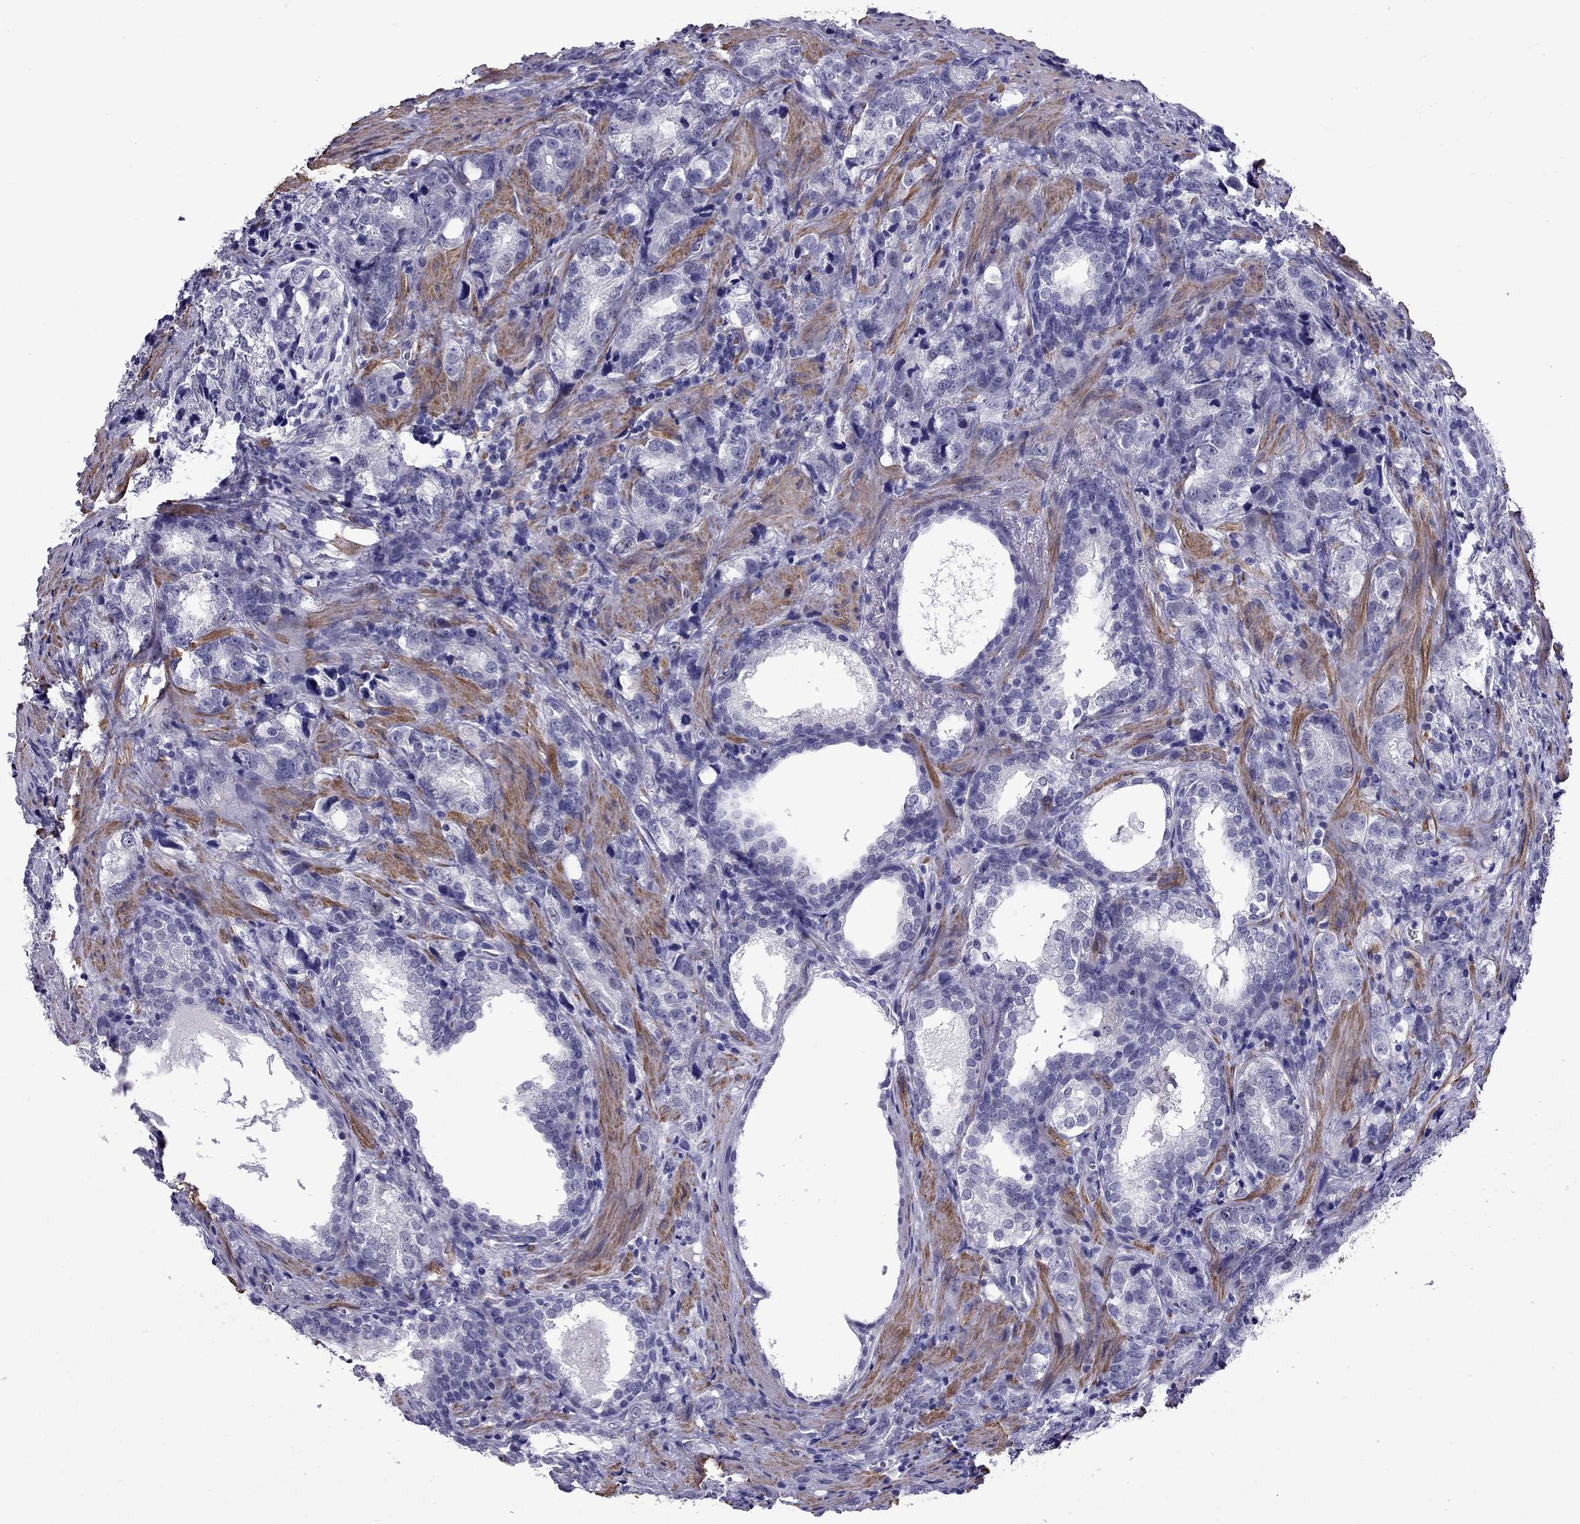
{"staining": {"intensity": "negative", "quantity": "none", "location": "none"}, "tissue": "prostate cancer", "cell_type": "Tumor cells", "image_type": "cancer", "snomed": [{"axis": "morphology", "description": "Adenocarcinoma, NOS"}, {"axis": "topography", "description": "Prostate and seminal vesicle, NOS"}], "caption": "Adenocarcinoma (prostate) was stained to show a protein in brown. There is no significant expression in tumor cells.", "gene": "CHRNA5", "patient": {"sex": "male", "age": 63}}